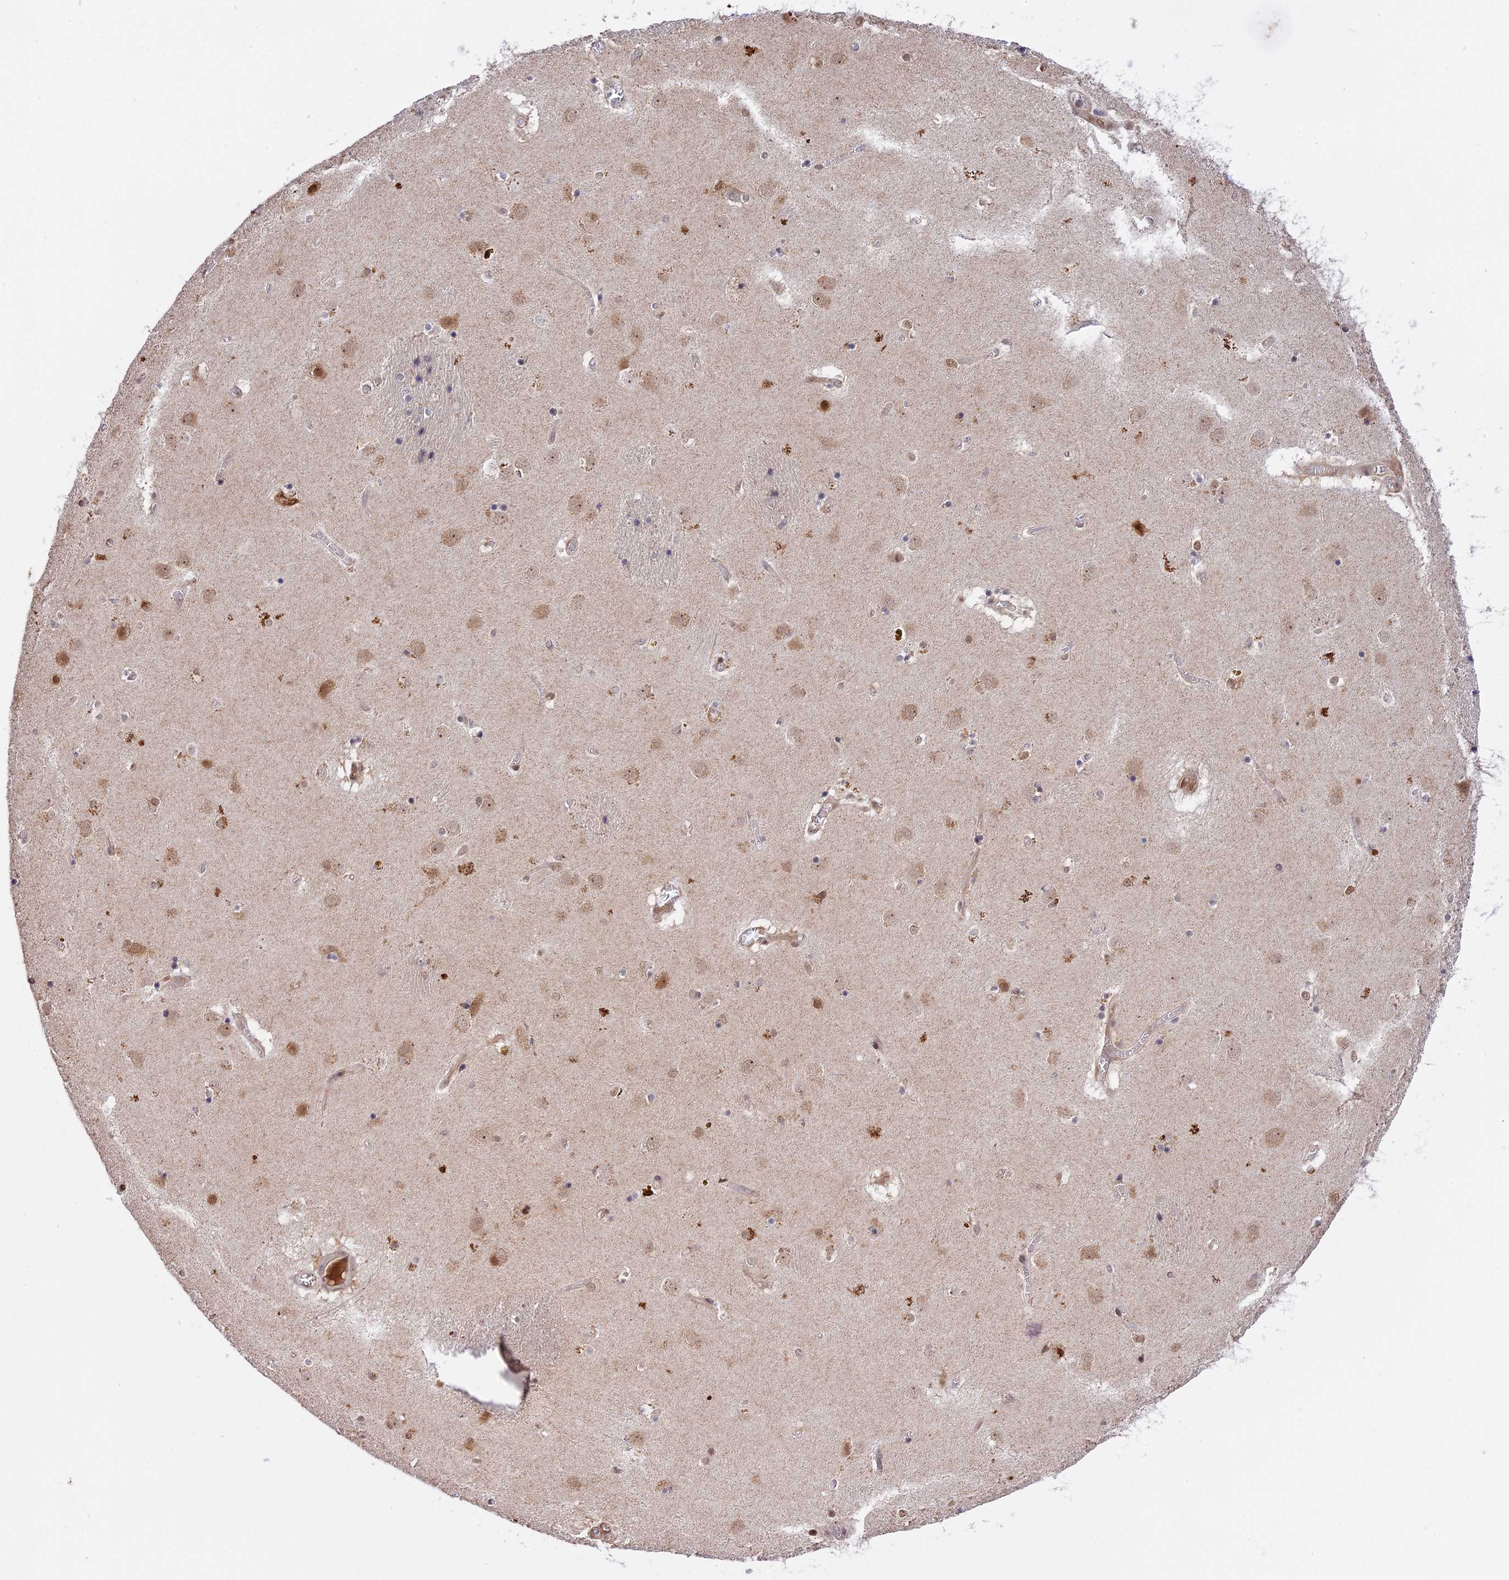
{"staining": {"intensity": "negative", "quantity": "none", "location": "none"}, "tissue": "caudate", "cell_type": "Glial cells", "image_type": "normal", "snomed": [{"axis": "morphology", "description": "Normal tissue, NOS"}, {"axis": "topography", "description": "Lateral ventricle wall"}], "caption": "A photomicrograph of caudate stained for a protein shows no brown staining in glial cells. (DAB (3,3'-diaminobenzidine) immunohistochemistry (IHC) with hematoxylin counter stain).", "gene": "ZNF428", "patient": {"sex": "male", "age": 70}}